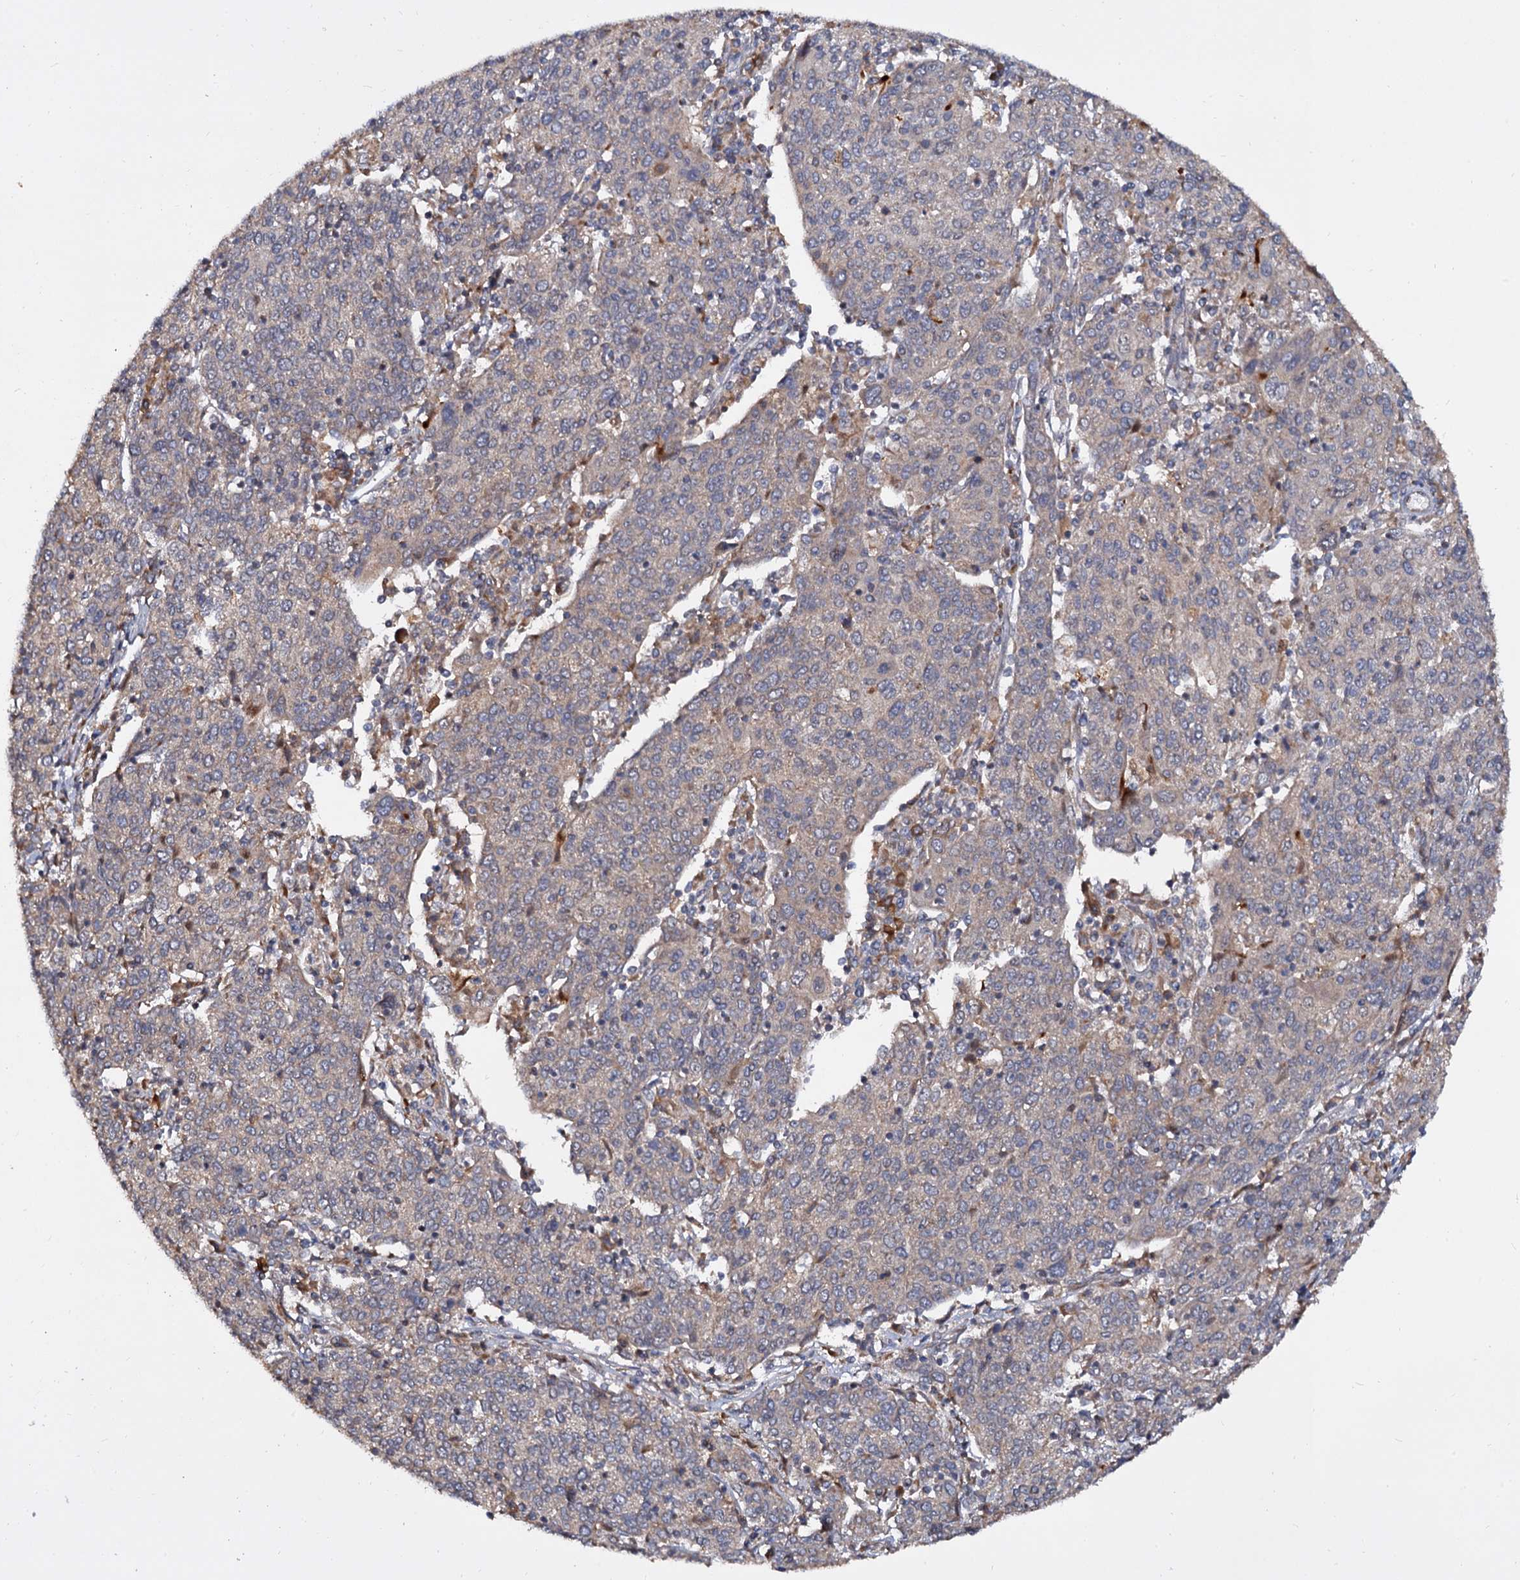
{"staining": {"intensity": "weak", "quantity": "25%-75%", "location": "cytoplasmic/membranous"}, "tissue": "cervical cancer", "cell_type": "Tumor cells", "image_type": "cancer", "snomed": [{"axis": "morphology", "description": "Squamous cell carcinoma, NOS"}, {"axis": "topography", "description": "Cervix"}], "caption": "Immunohistochemical staining of cervical squamous cell carcinoma shows low levels of weak cytoplasmic/membranous protein positivity in about 25%-75% of tumor cells. The staining was performed using DAB to visualize the protein expression in brown, while the nuclei were stained in blue with hematoxylin (Magnification: 20x).", "gene": "WWC3", "patient": {"sex": "female", "age": 67}}